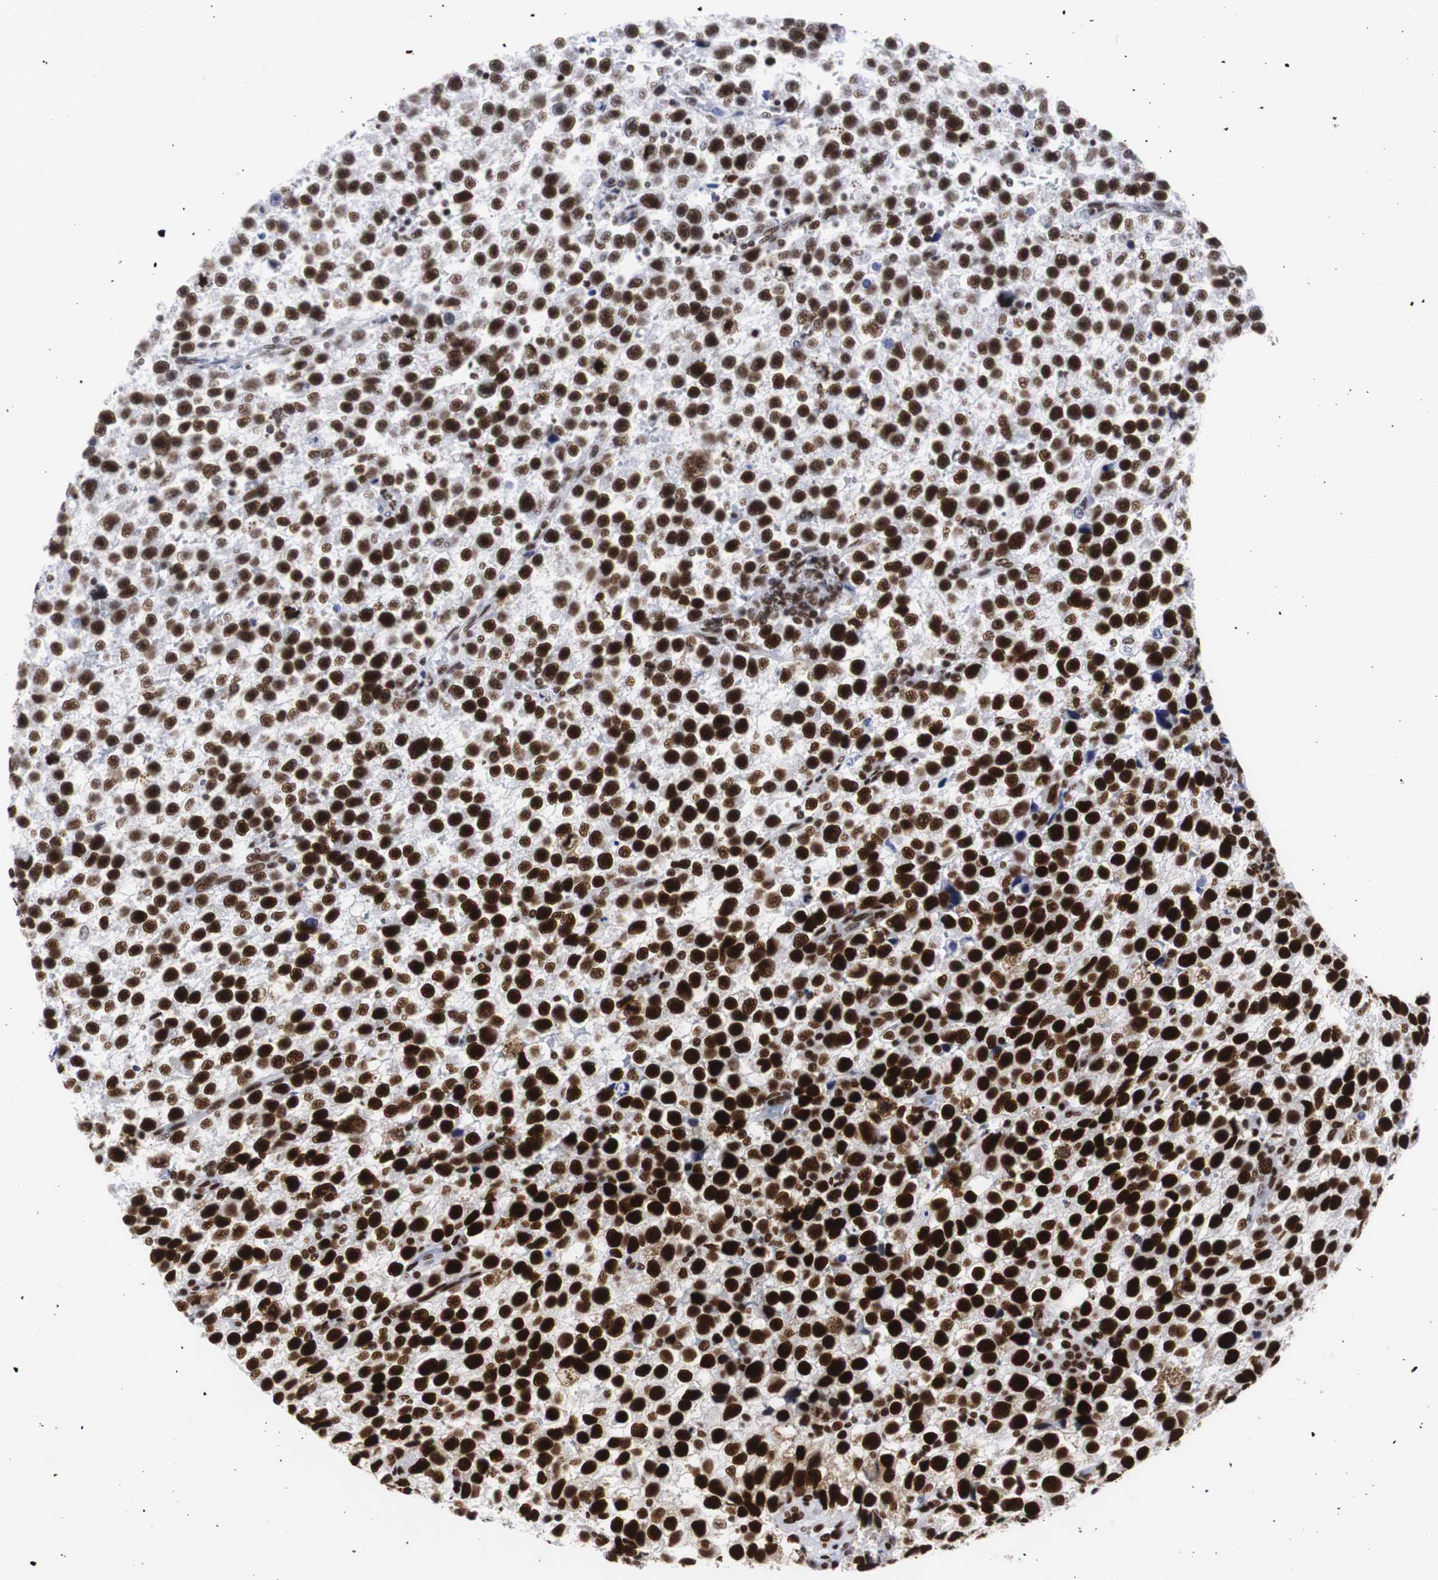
{"staining": {"intensity": "strong", "quantity": ">75%", "location": "nuclear"}, "tissue": "testis cancer", "cell_type": "Tumor cells", "image_type": "cancer", "snomed": [{"axis": "morphology", "description": "Seminoma, NOS"}, {"axis": "topography", "description": "Testis"}], "caption": "Protein staining demonstrates strong nuclear expression in about >75% of tumor cells in testis seminoma. (DAB = brown stain, brightfield microscopy at high magnification).", "gene": "HNRNPH2", "patient": {"sex": "male", "age": 33}}